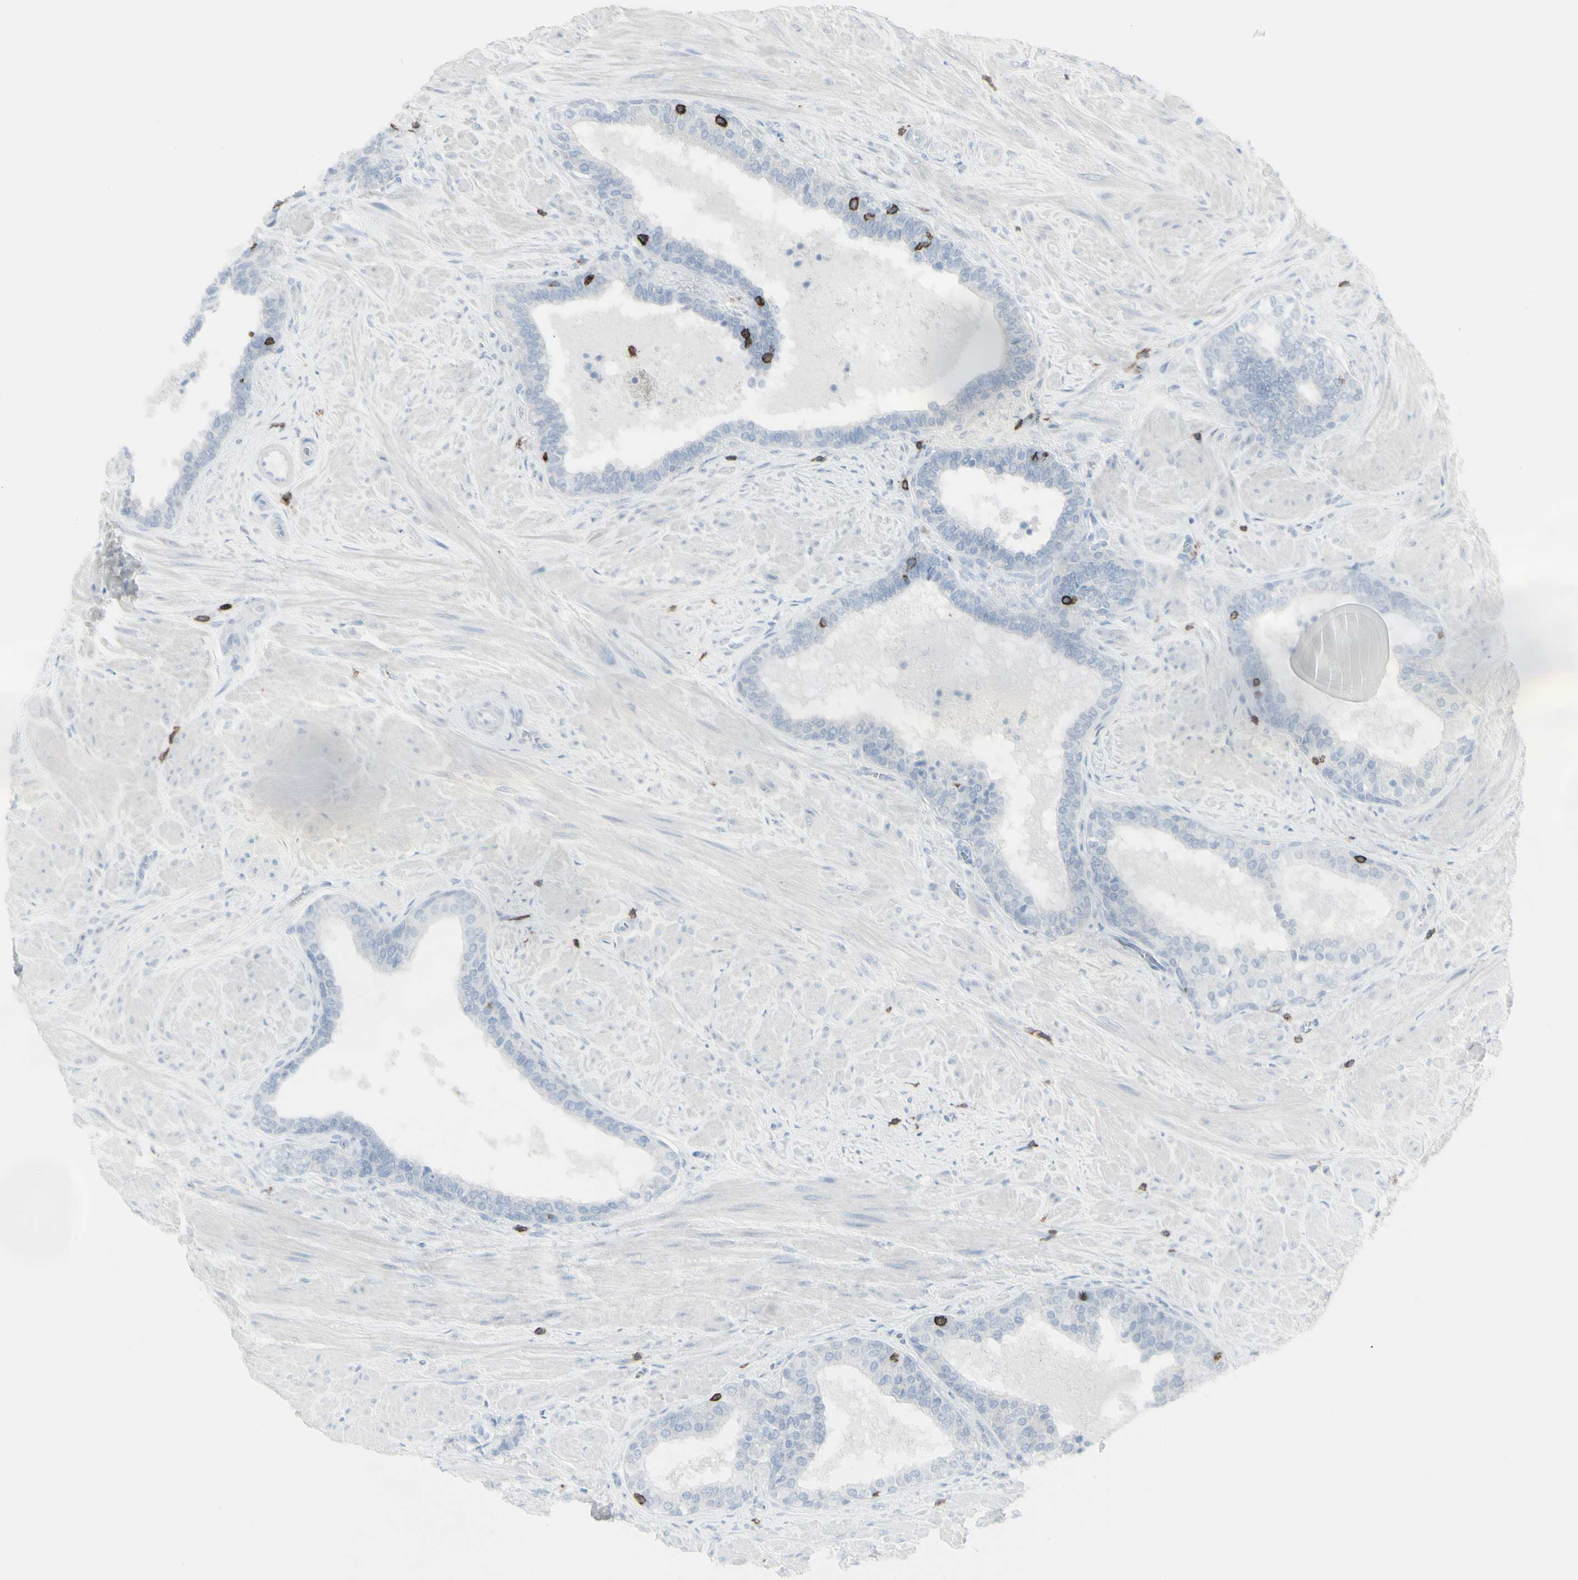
{"staining": {"intensity": "negative", "quantity": "none", "location": "none"}, "tissue": "prostate cancer", "cell_type": "Tumor cells", "image_type": "cancer", "snomed": [{"axis": "morphology", "description": "Adenocarcinoma, Low grade"}, {"axis": "topography", "description": "Prostate"}], "caption": "Tumor cells are negative for brown protein staining in low-grade adenocarcinoma (prostate).", "gene": "CD247", "patient": {"sex": "male", "age": 60}}